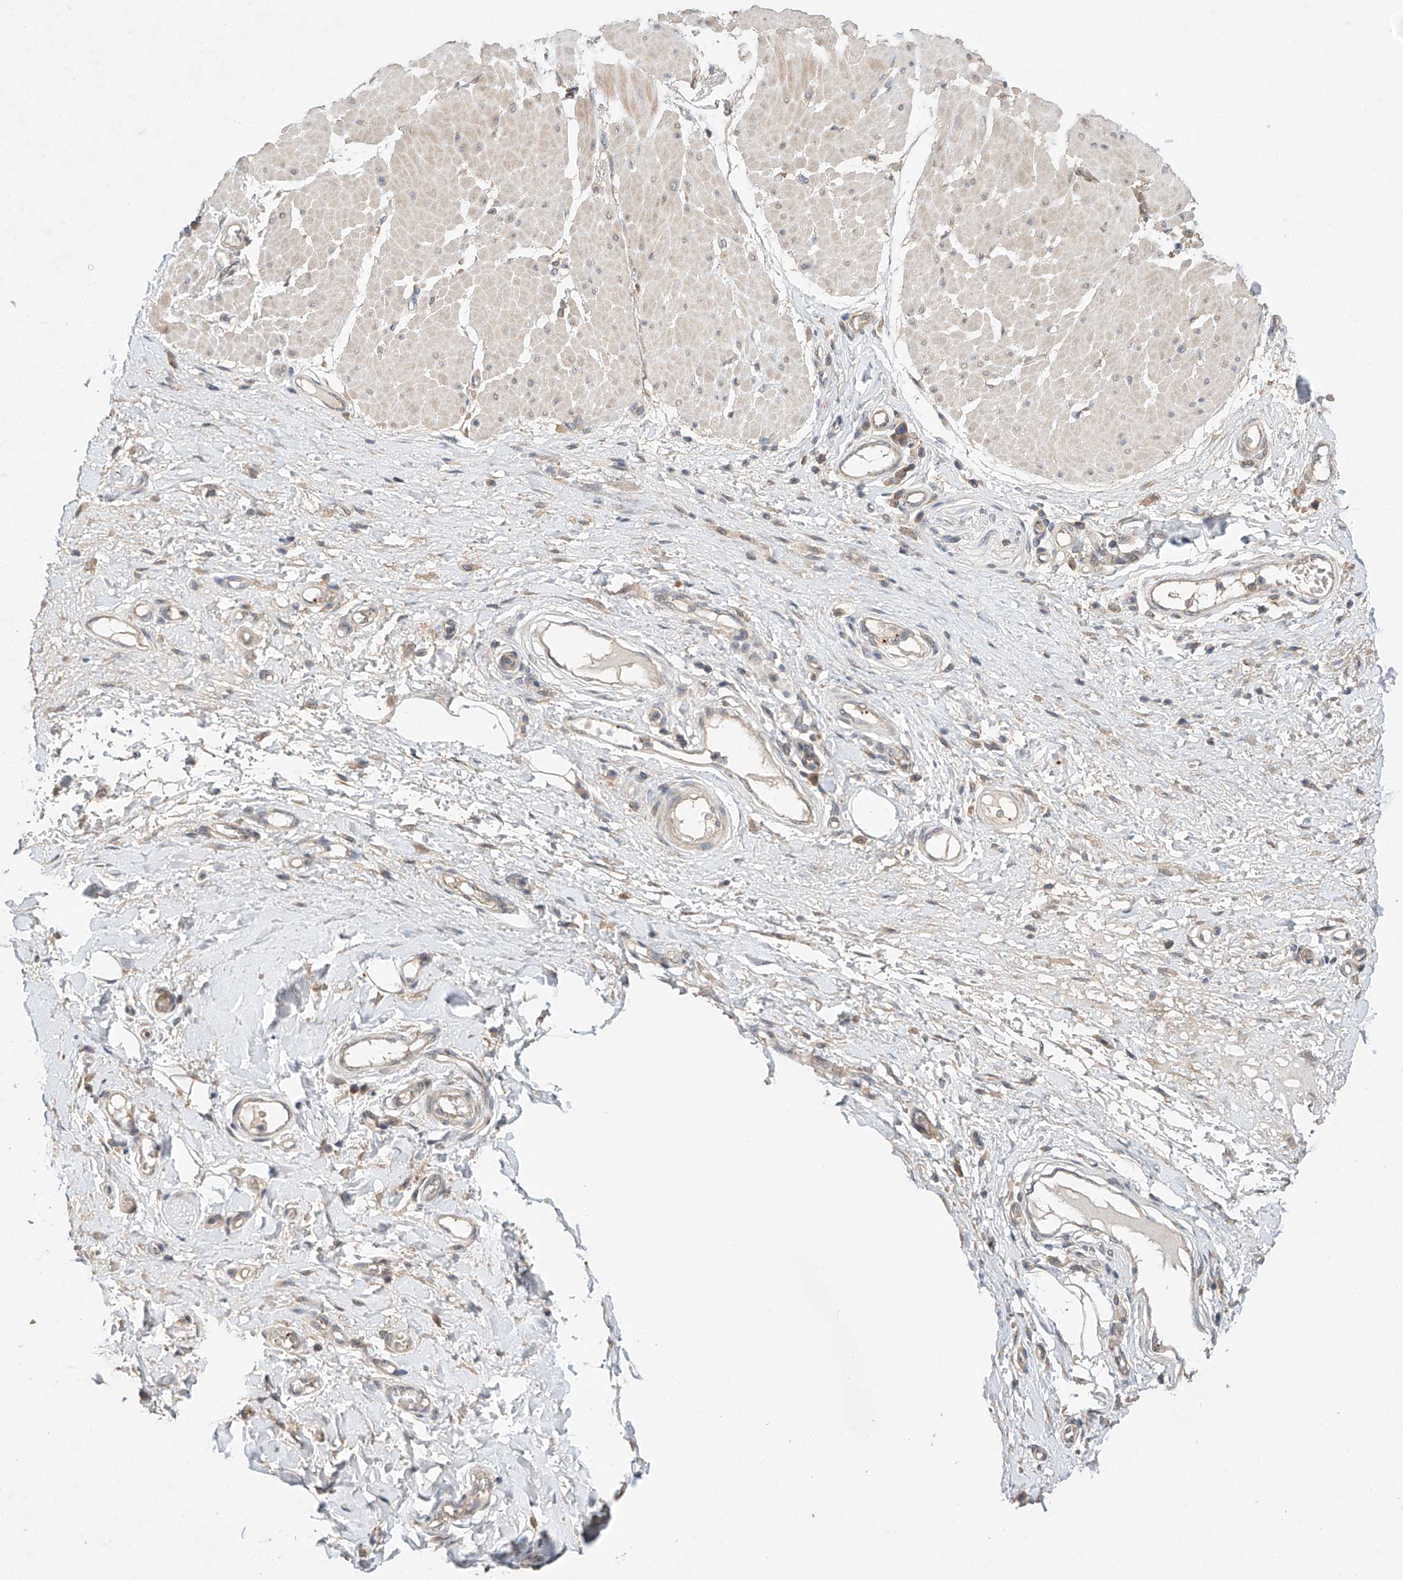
{"staining": {"intensity": "weak", "quantity": "25%-75%", "location": "cytoplasmic/membranous"}, "tissue": "adipose tissue", "cell_type": "Adipocytes", "image_type": "normal", "snomed": [{"axis": "morphology", "description": "Normal tissue, NOS"}, {"axis": "morphology", "description": "Adenocarcinoma, NOS"}, {"axis": "topography", "description": "Esophagus"}, {"axis": "topography", "description": "Stomach, upper"}, {"axis": "topography", "description": "Peripheral nerve tissue"}], "caption": "Adipose tissue stained for a protein (brown) reveals weak cytoplasmic/membranous positive positivity in approximately 25%-75% of adipocytes.", "gene": "ZFHX2", "patient": {"sex": "male", "age": 62}}